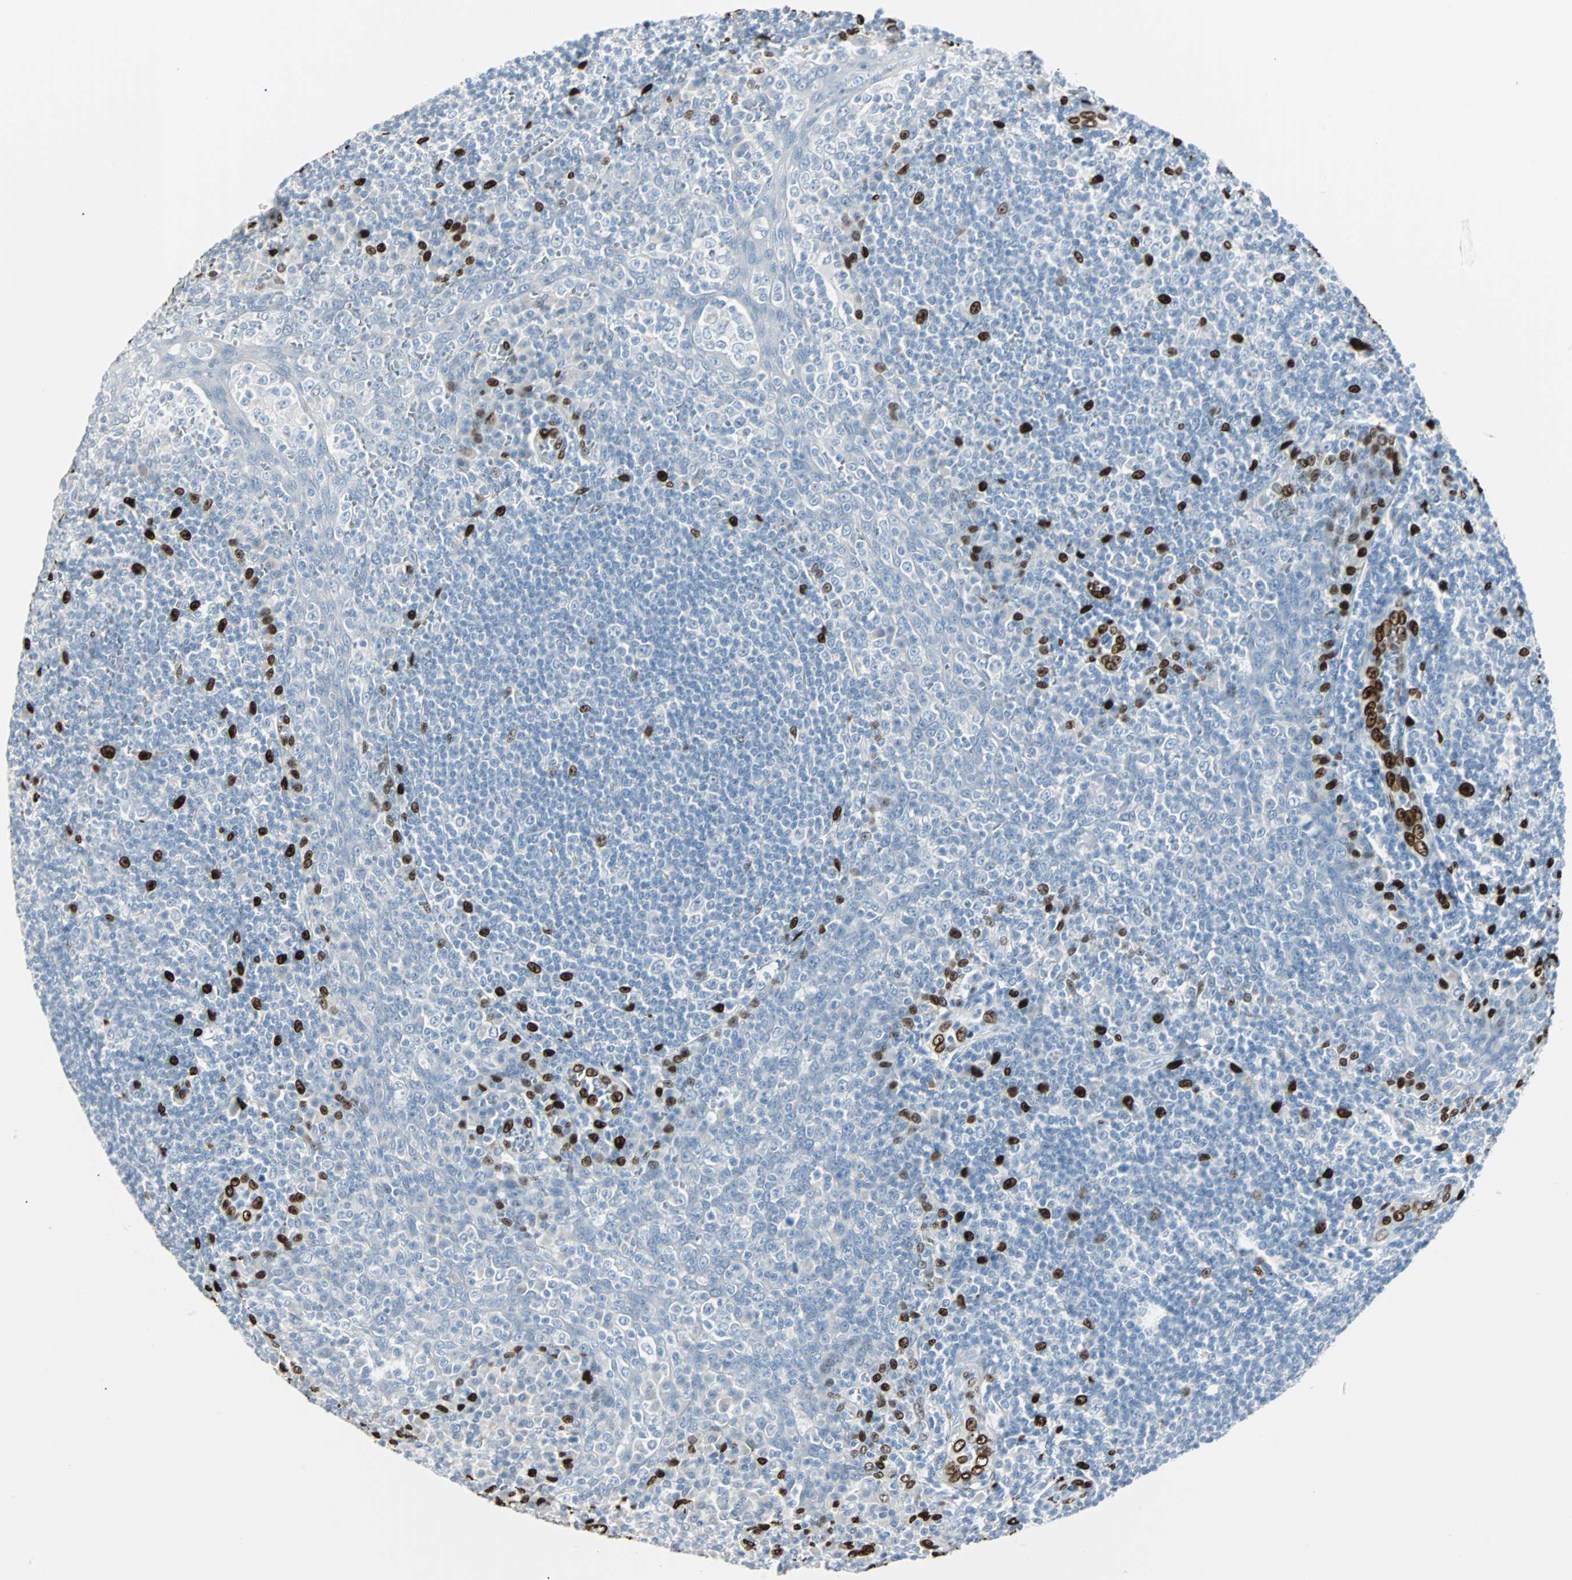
{"staining": {"intensity": "negative", "quantity": "none", "location": "none"}, "tissue": "tonsil", "cell_type": "Germinal center cells", "image_type": "normal", "snomed": [{"axis": "morphology", "description": "Normal tissue, NOS"}, {"axis": "topography", "description": "Tonsil"}], "caption": "A high-resolution photomicrograph shows immunohistochemistry staining of normal tonsil, which displays no significant expression in germinal center cells.", "gene": "IL33", "patient": {"sex": "male", "age": 31}}